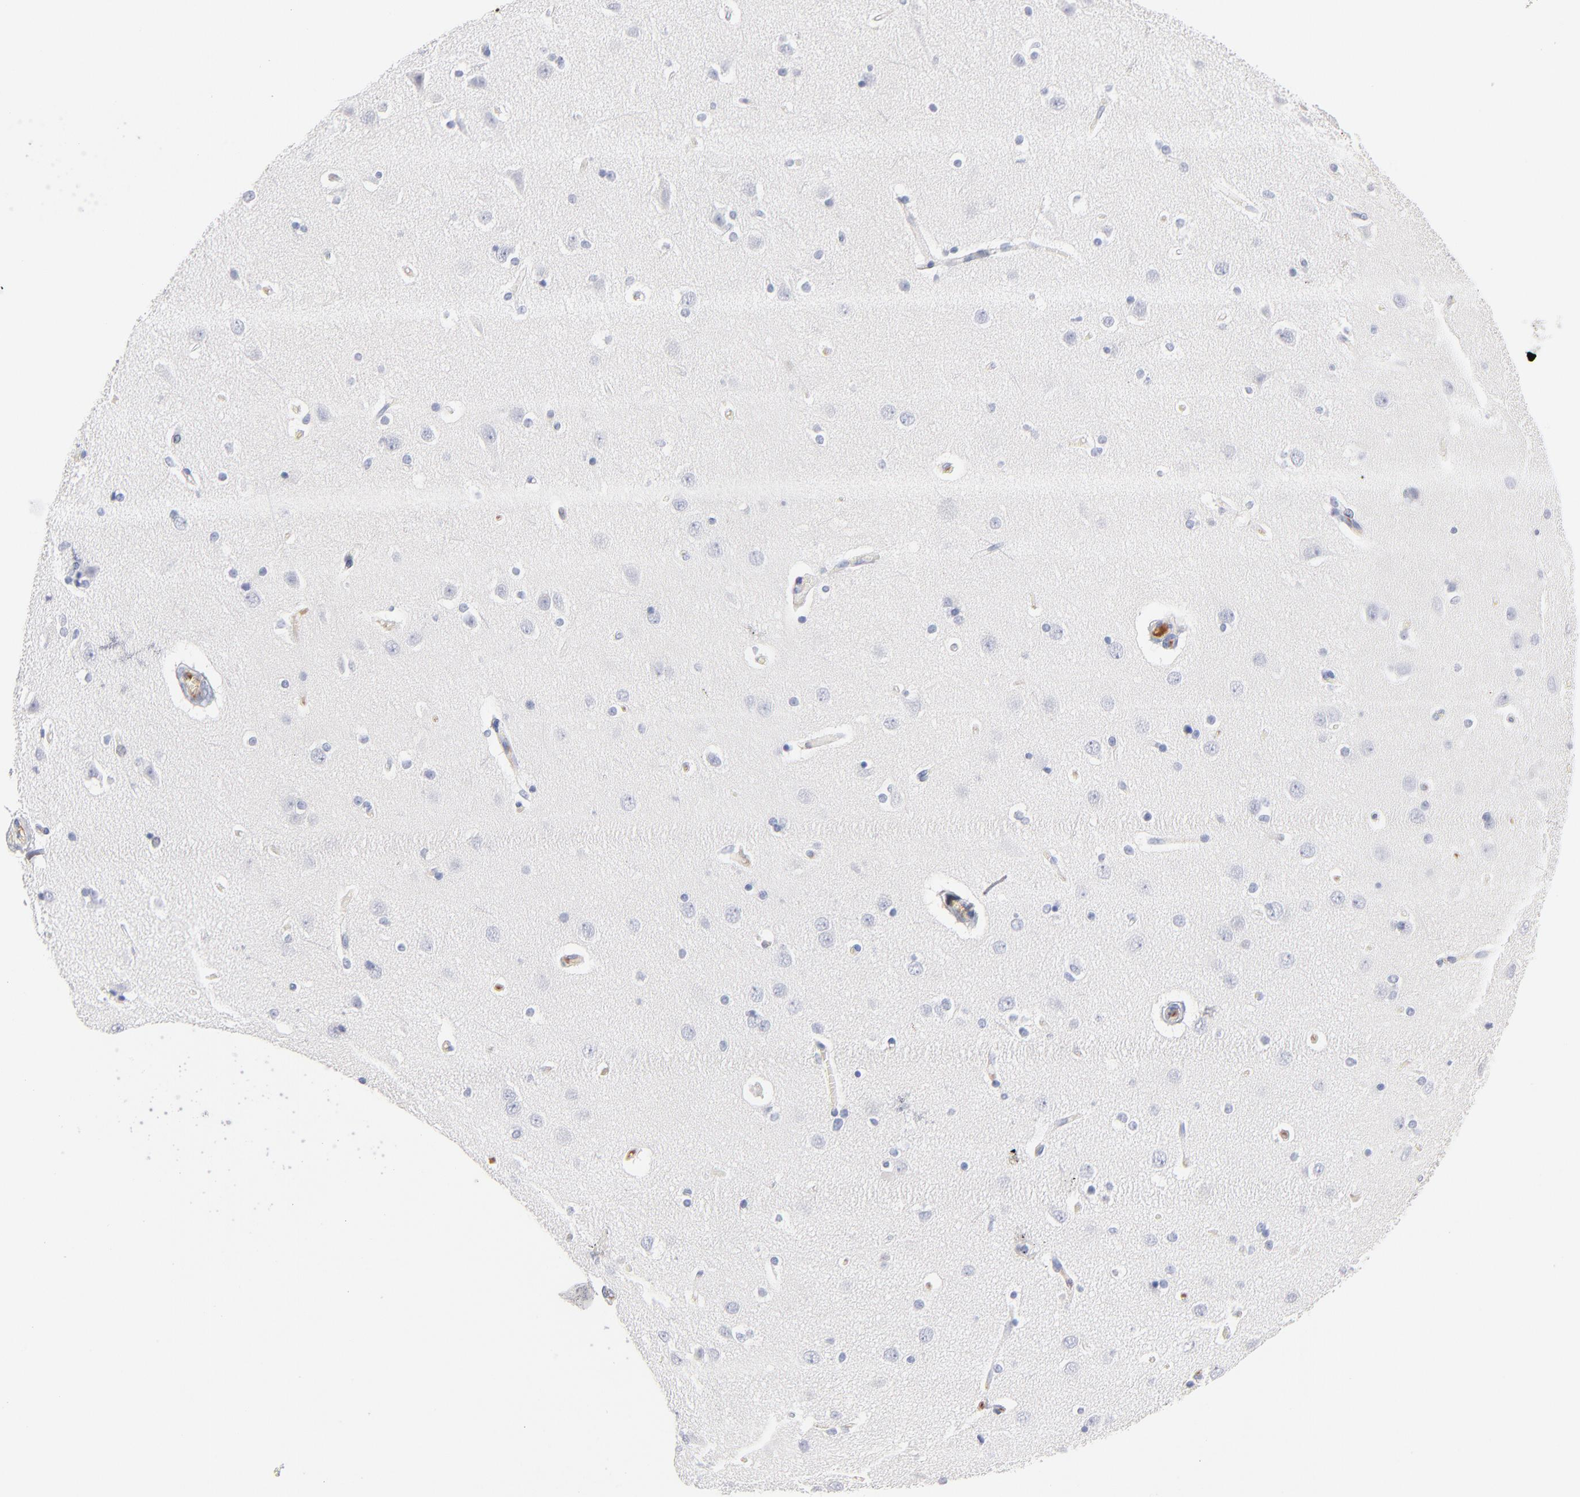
{"staining": {"intensity": "negative", "quantity": "none", "location": "none"}, "tissue": "cerebral cortex", "cell_type": "Endothelial cells", "image_type": "normal", "snomed": [{"axis": "morphology", "description": "Normal tissue, NOS"}, {"axis": "topography", "description": "Cerebral cortex"}], "caption": "Histopathology image shows no significant protein positivity in endothelial cells of normal cerebral cortex. The staining was performed using DAB to visualize the protein expression in brown, while the nuclei were stained in blue with hematoxylin (Magnification: 20x).", "gene": "APOH", "patient": {"sex": "female", "age": 54}}